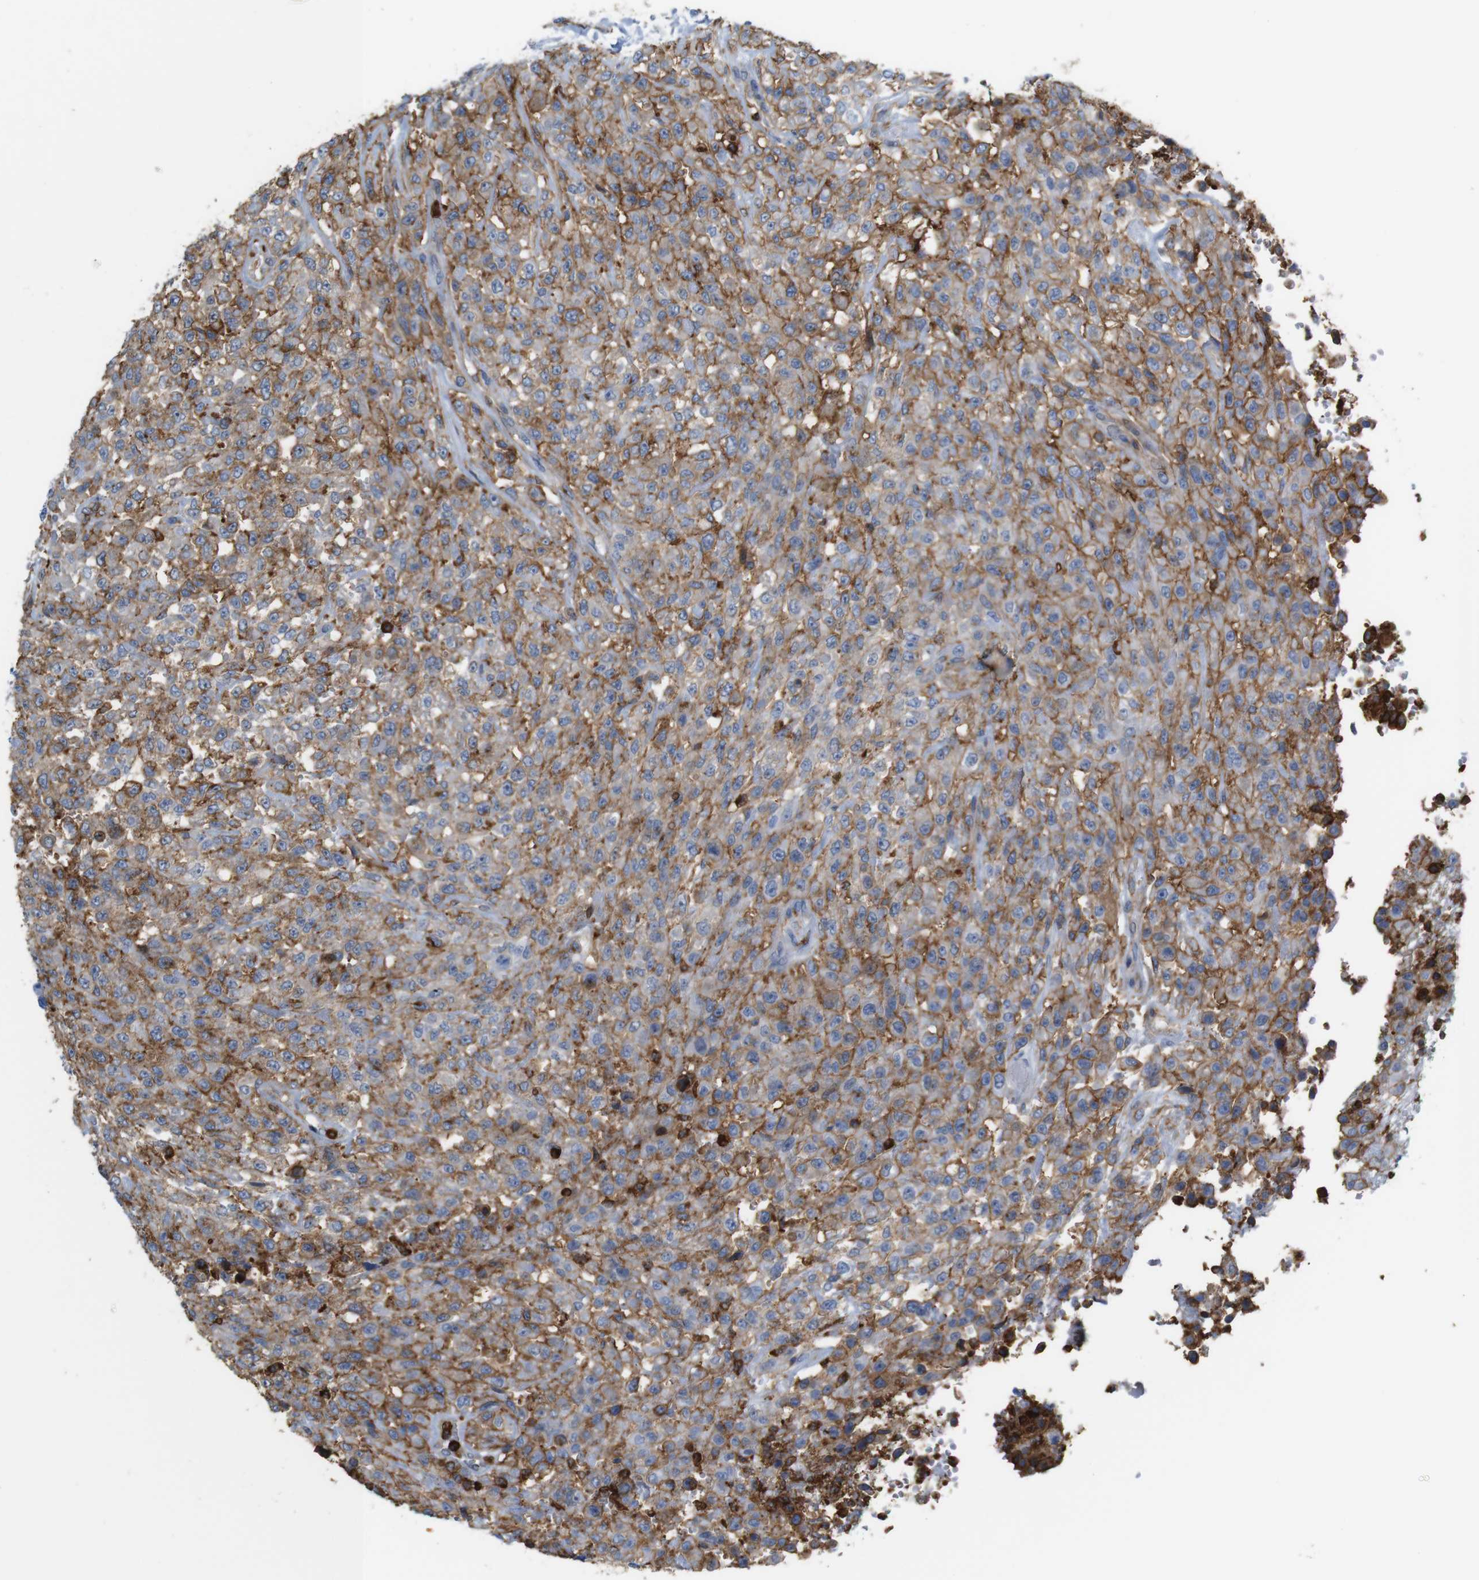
{"staining": {"intensity": "moderate", "quantity": ">75%", "location": "cytoplasmic/membranous"}, "tissue": "urothelial cancer", "cell_type": "Tumor cells", "image_type": "cancer", "snomed": [{"axis": "morphology", "description": "Urothelial carcinoma, High grade"}, {"axis": "topography", "description": "Urinary bladder"}], "caption": "An image of human urothelial carcinoma (high-grade) stained for a protein reveals moderate cytoplasmic/membranous brown staining in tumor cells.", "gene": "ANXA1", "patient": {"sex": "male", "age": 46}}